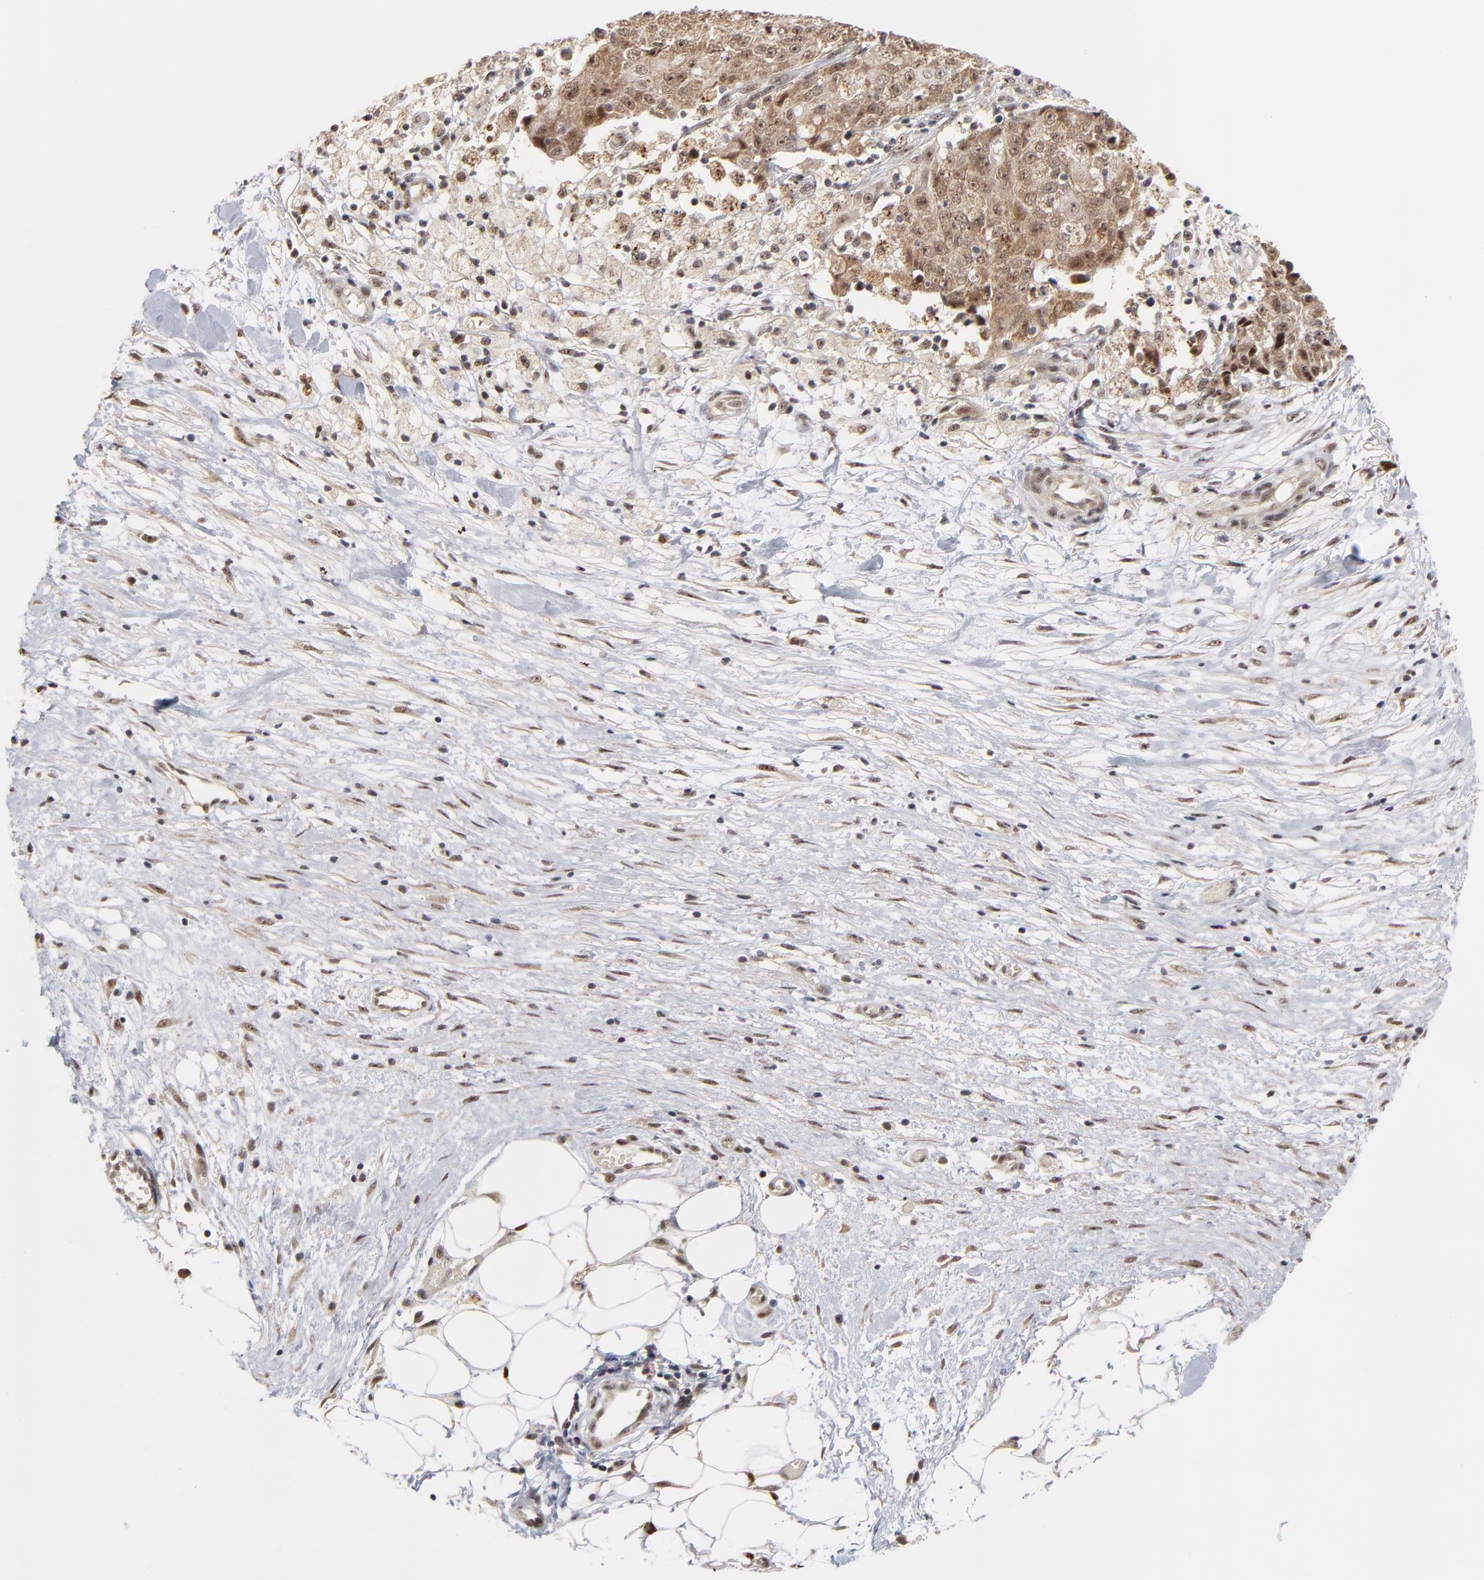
{"staining": {"intensity": "weak", "quantity": ">75%", "location": "cytoplasmic/membranous,nuclear"}, "tissue": "ovarian cancer", "cell_type": "Tumor cells", "image_type": "cancer", "snomed": [{"axis": "morphology", "description": "Carcinoma, endometroid"}, {"axis": "topography", "description": "Ovary"}], "caption": "Human ovarian endometroid carcinoma stained for a protein (brown) exhibits weak cytoplasmic/membranous and nuclear positive positivity in approximately >75% of tumor cells.", "gene": "ZNF419", "patient": {"sex": "female", "age": 42}}